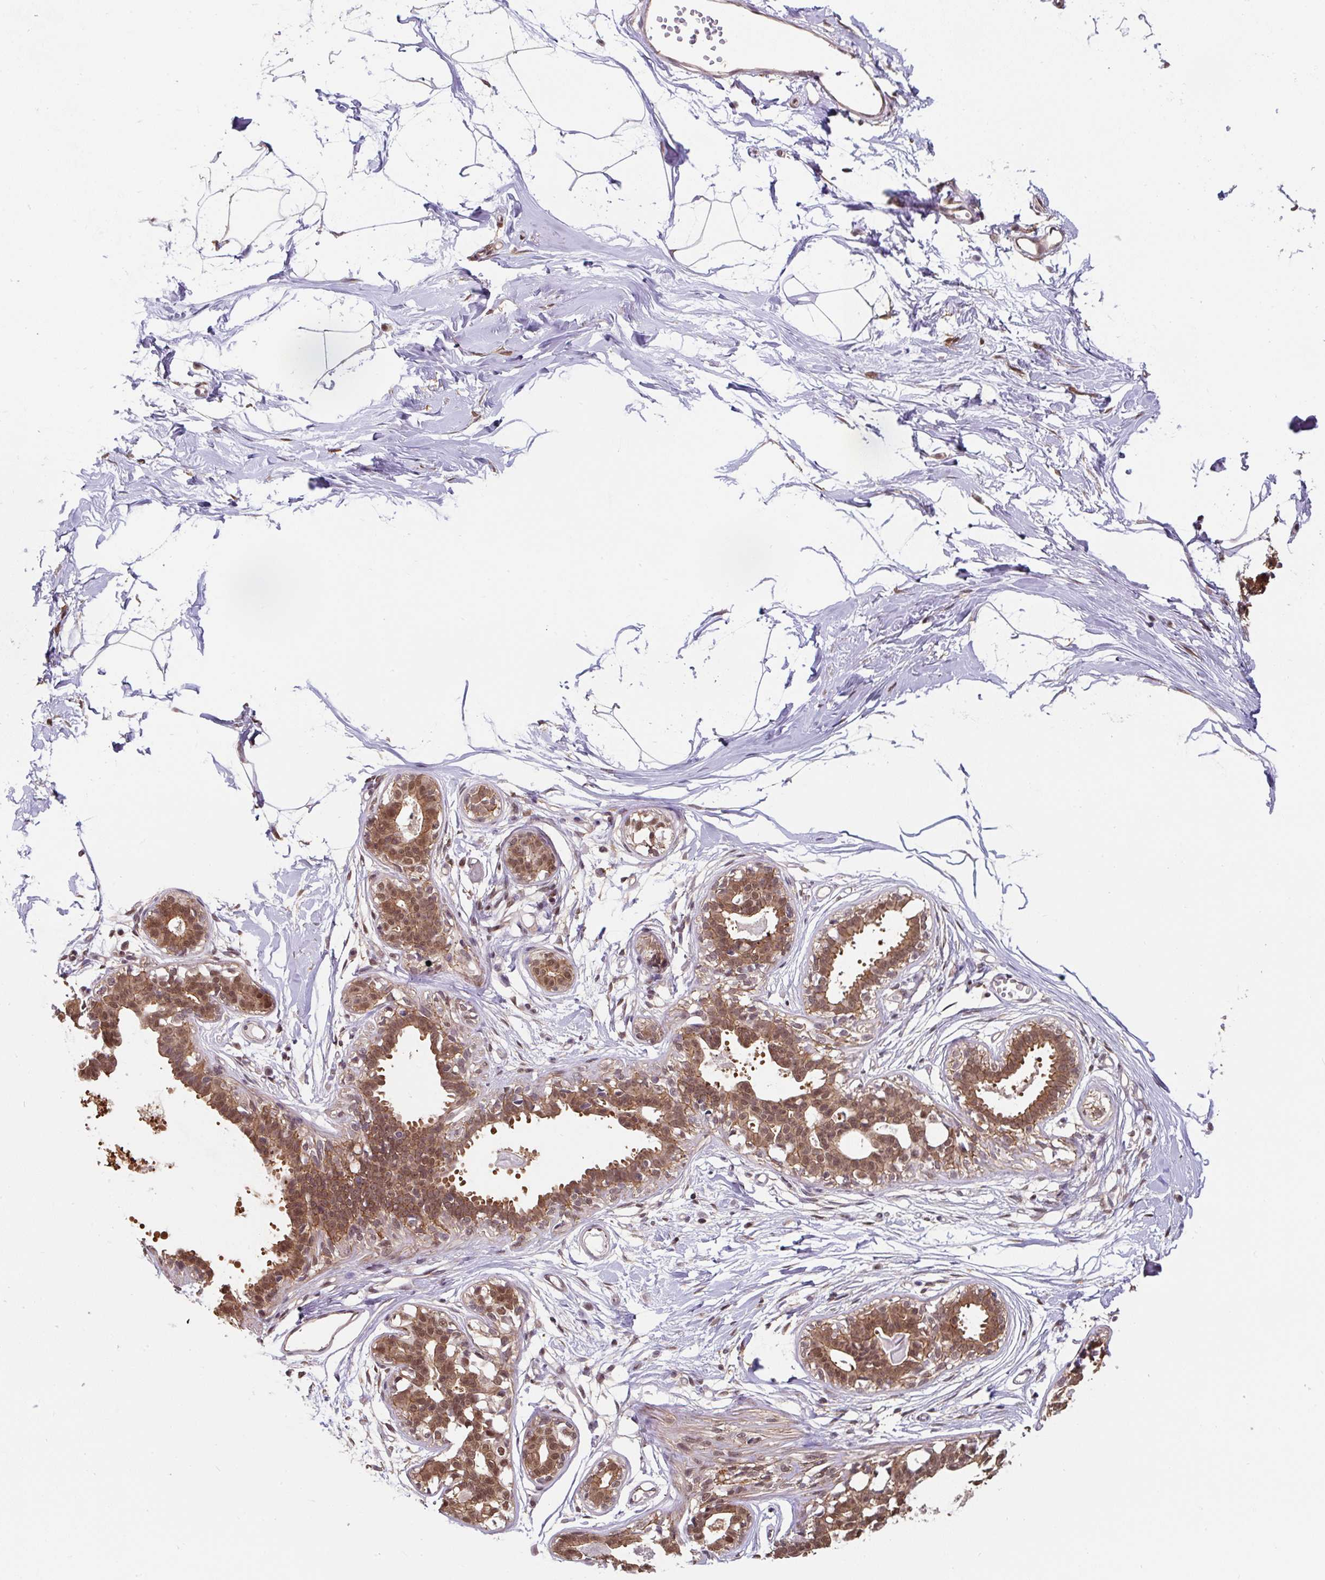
{"staining": {"intensity": "negative", "quantity": "none", "location": "none"}, "tissue": "breast", "cell_type": "Adipocytes", "image_type": "normal", "snomed": [{"axis": "morphology", "description": "Normal tissue, NOS"}, {"axis": "topography", "description": "Breast"}], "caption": "A histopathology image of breast stained for a protein exhibits no brown staining in adipocytes. The staining was performed using DAB (3,3'-diaminobenzidine) to visualize the protein expression in brown, while the nuclei were stained in blue with hematoxylin (Magnification: 20x).", "gene": "ST13", "patient": {"sex": "female", "age": 45}}